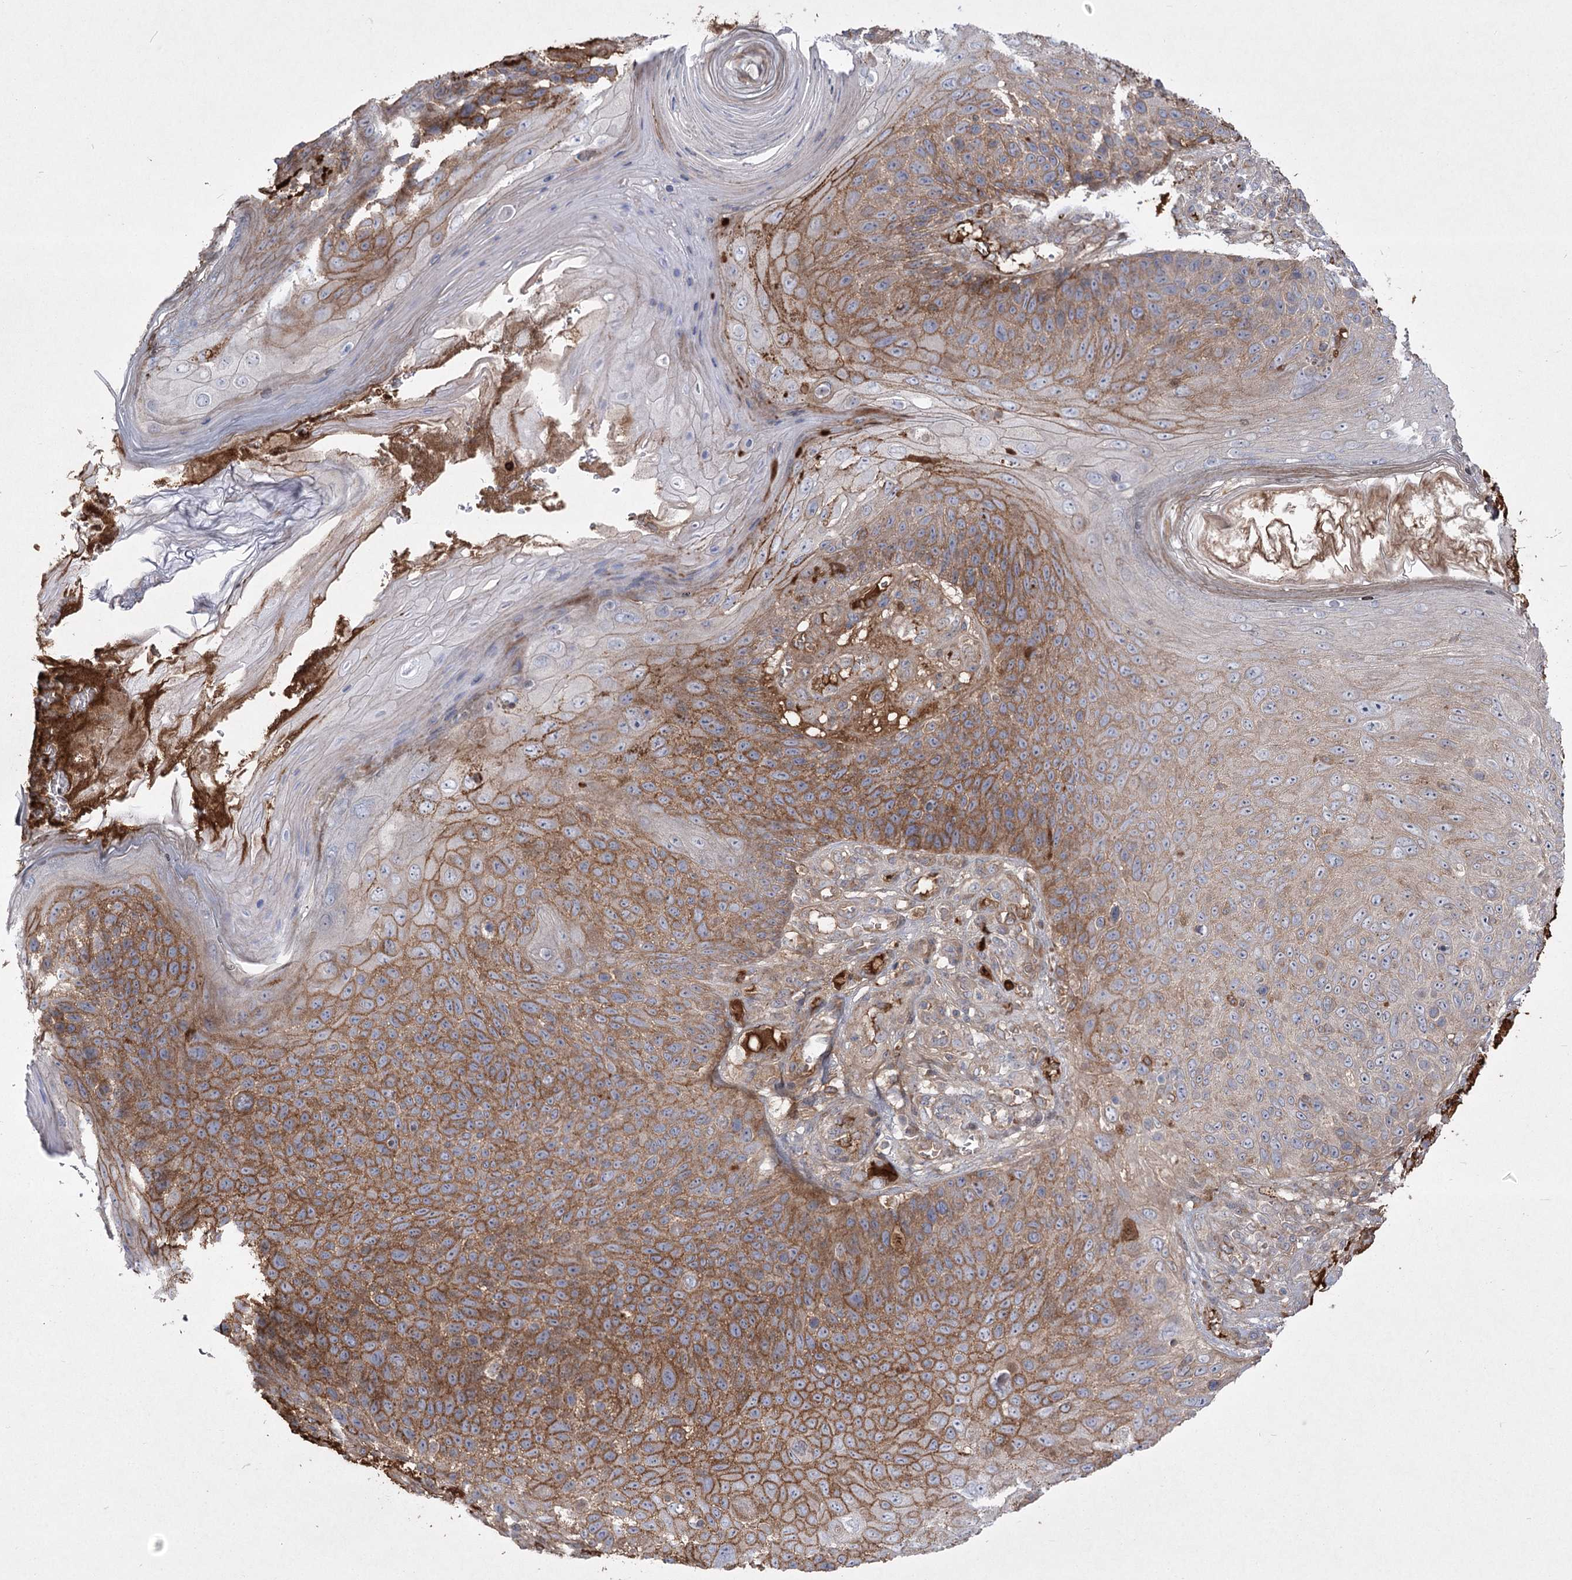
{"staining": {"intensity": "moderate", "quantity": ">75%", "location": "cytoplasmic/membranous"}, "tissue": "skin cancer", "cell_type": "Tumor cells", "image_type": "cancer", "snomed": [{"axis": "morphology", "description": "Squamous cell carcinoma, NOS"}, {"axis": "topography", "description": "Skin"}], "caption": "This photomicrograph displays IHC staining of skin cancer (squamous cell carcinoma), with medium moderate cytoplasmic/membranous positivity in approximately >75% of tumor cells.", "gene": "PLEKHA5", "patient": {"sex": "female", "age": 88}}